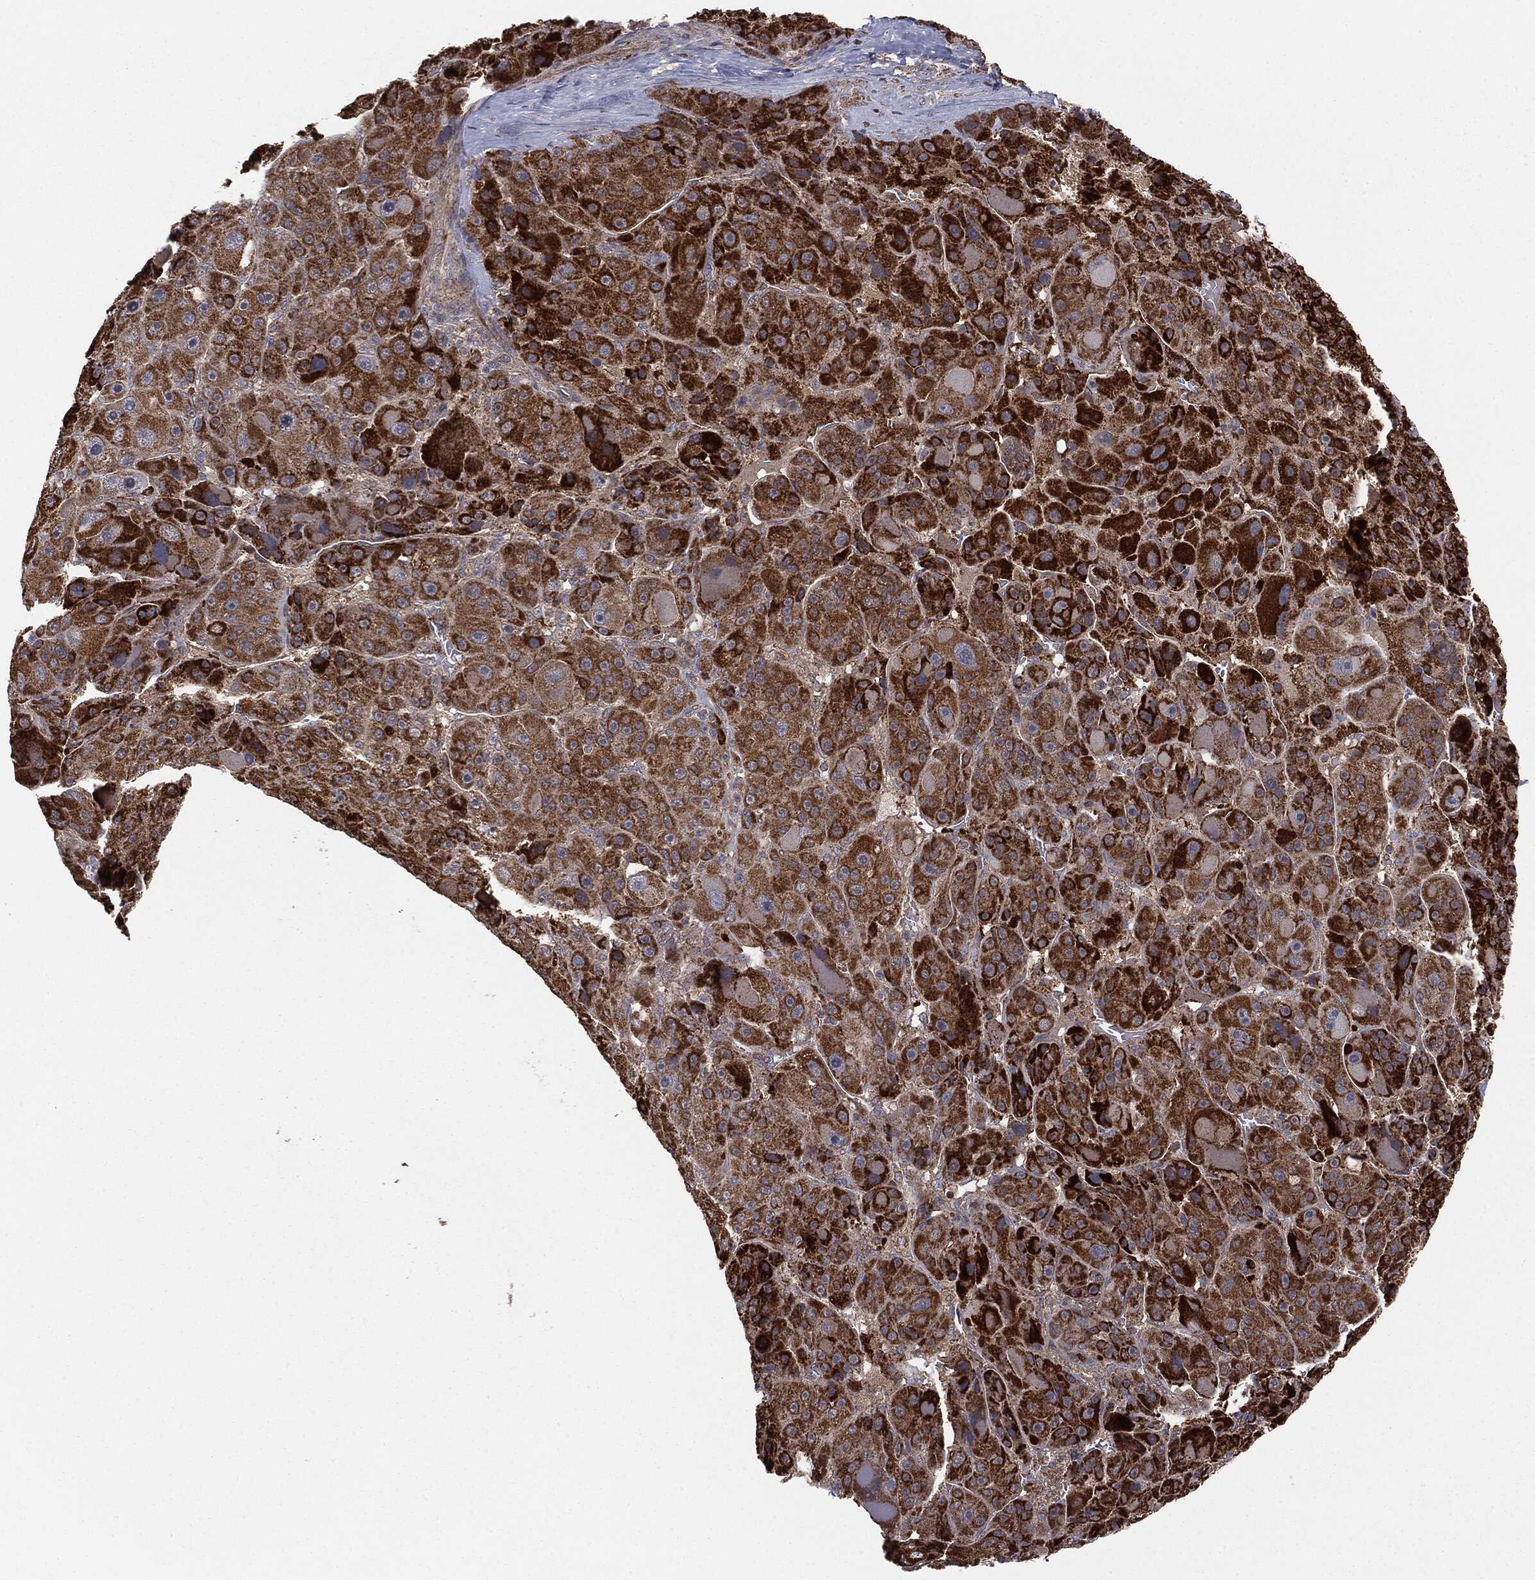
{"staining": {"intensity": "strong", "quantity": ">75%", "location": "cytoplasmic/membranous"}, "tissue": "liver cancer", "cell_type": "Tumor cells", "image_type": "cancer", "snomed": [{"axis": "morphology", "description": "Carcinoma, Hepatocellular, NOS"}, {"axis": "topography", "description": "Liver"}], "caption": "A brown stain shows strong cytoplasmic/membranous staining of a protein in liver hepatocellular carcinoma tumor cells.", "gene": "MTOR", "patient": {"sex": "male", "age": 76}}